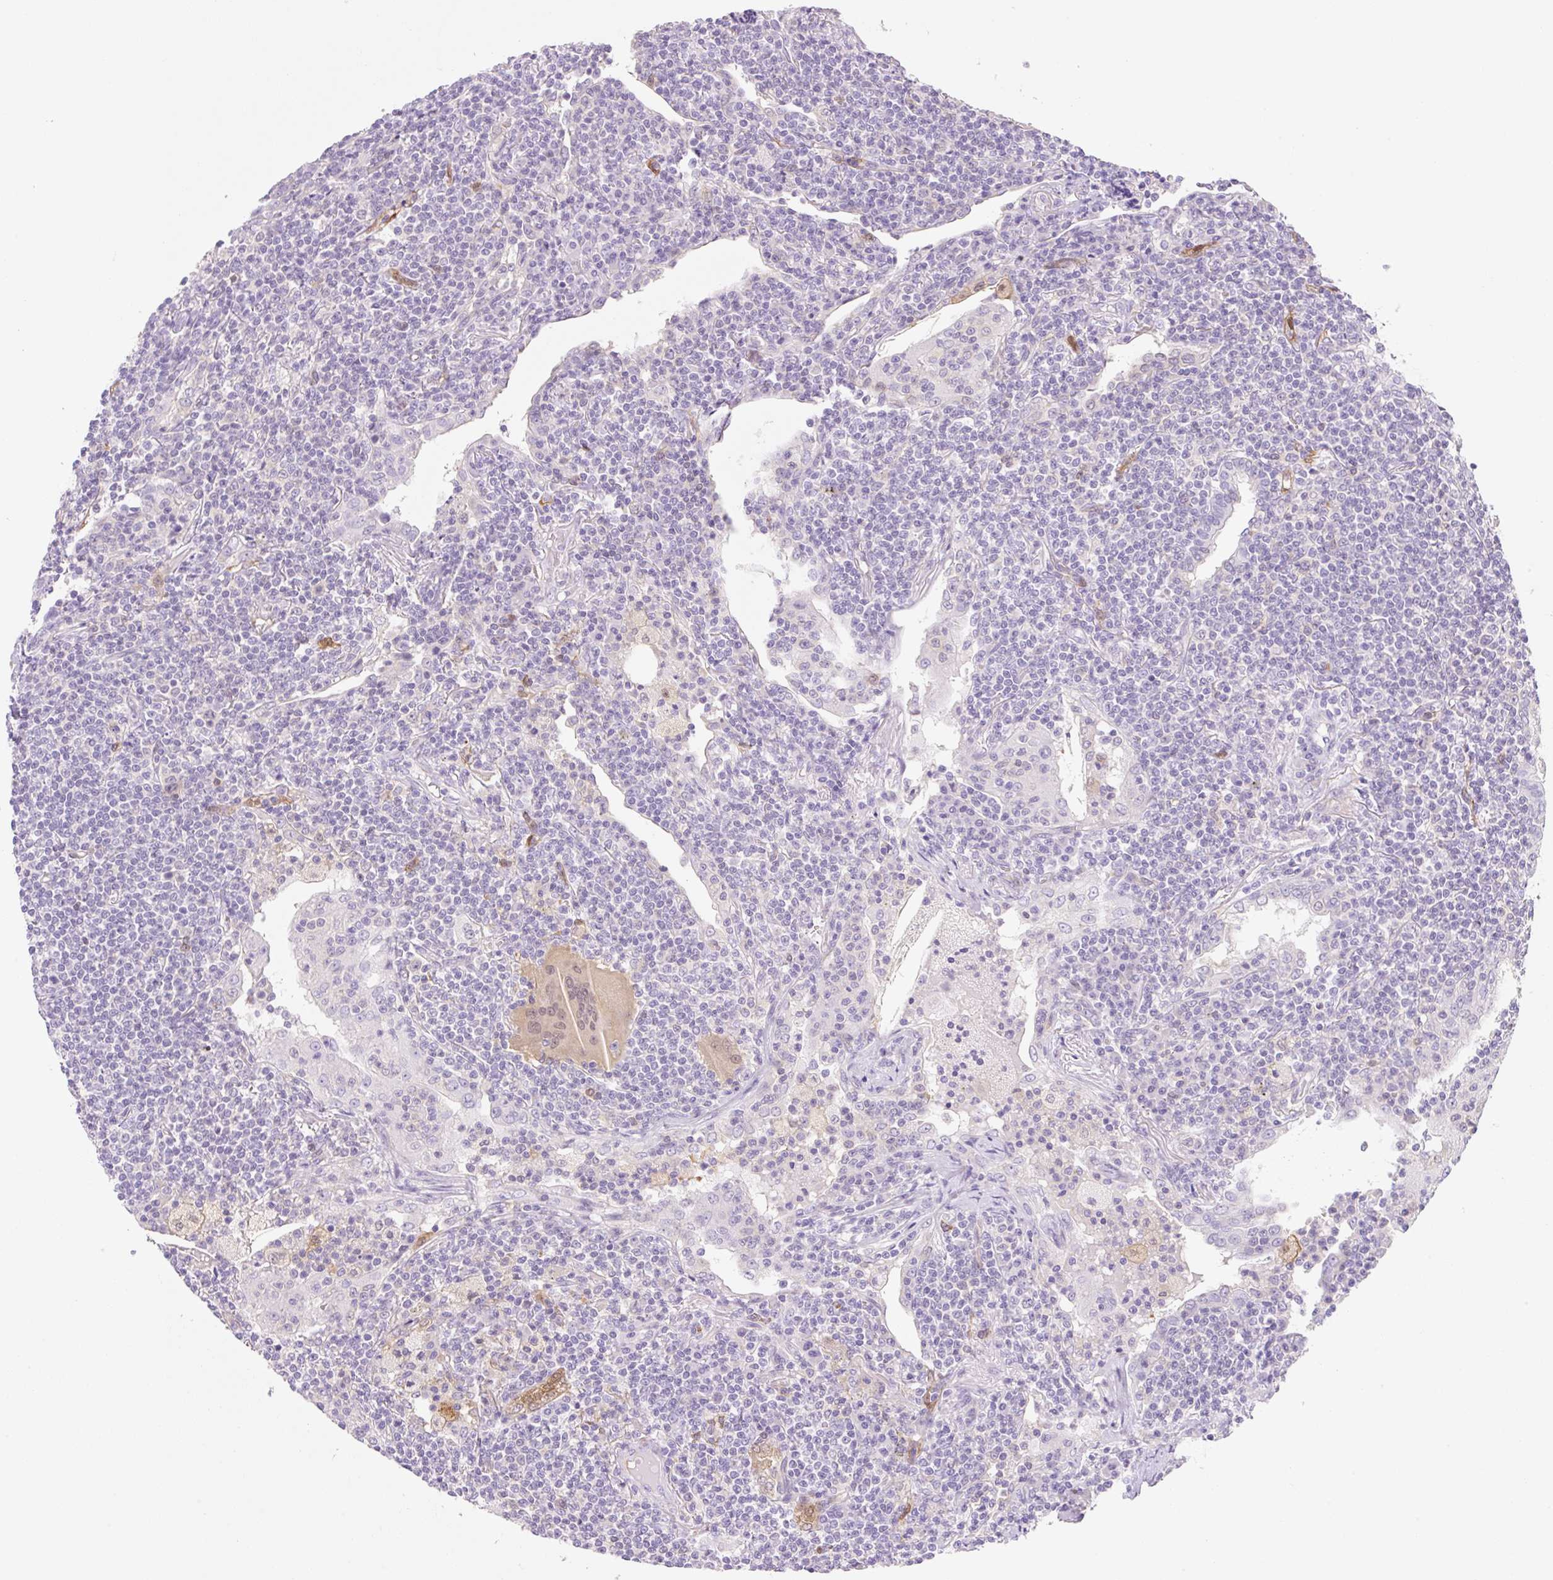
{"staining": {"intensity": "negative", "quantity": "none", "location": "none"}, "tissue": "lymphoma", "cell_type": "Tumor cells", "image_type": "cancer", "snomed": [{"axis": "morphology", "description": "Malignant lymphoma, non-Hodgkin's type, Low grade"}, {"axis": "topography", "description": "Lung"}], "caption": "High power microscopy histopathology image of an immunohistochemistry micrograph of lymphoma, revealing no significant positivity in tumor cells.", "gene": "FABP5", "patient": {"sex": "female", "age": 71}}